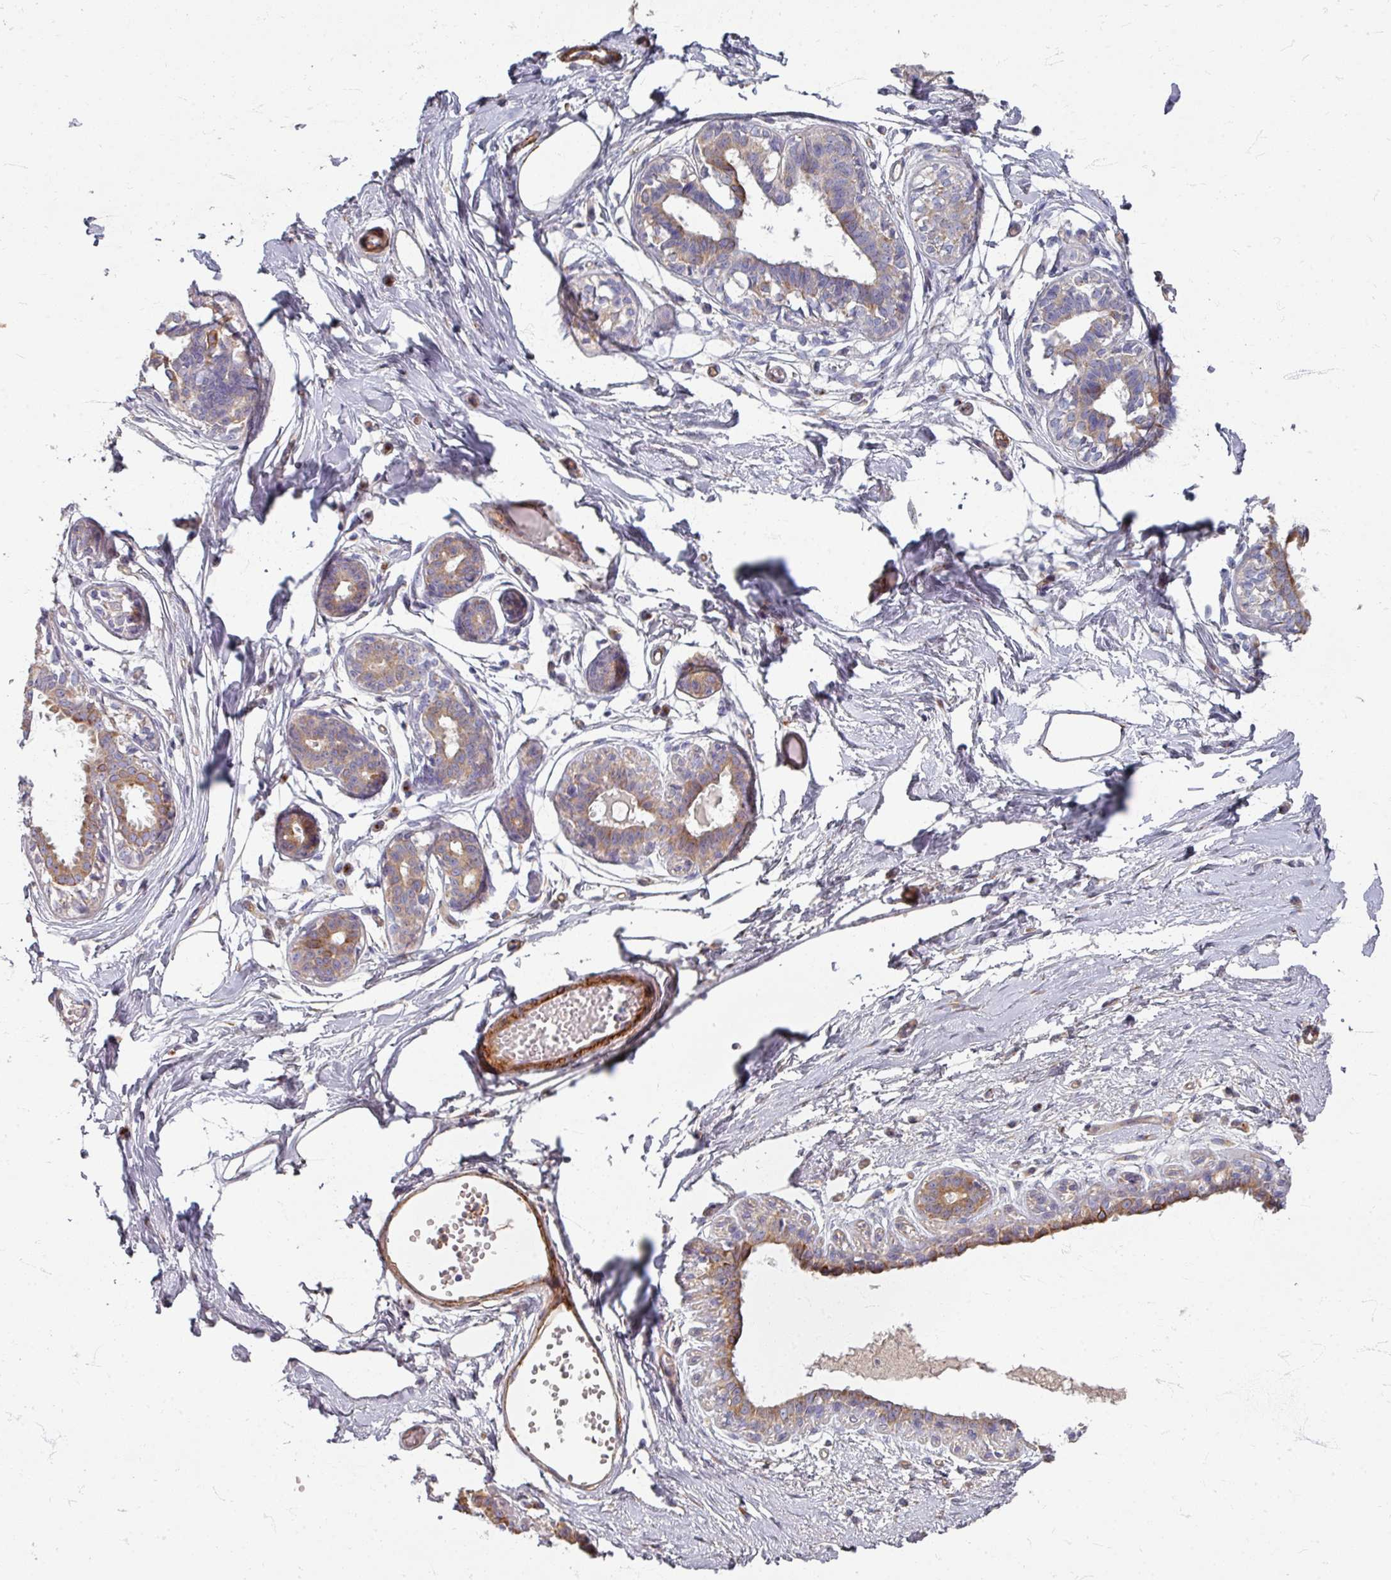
{"staining": {"intensity": "negative", "quantity": "none", "location": "none"}, "tissue": "breast", "cell_type": "Adipocytes", "image_type": "normal", "snomed": [{"axis": "morphology", "description": "Normal tissue, NOS"}, {"axis": "topography", "description": "Breast"}], "caption": "A high-resolution micrograph shows immunohistochemistry (IHC) staining of unremarkable breast, which demonstrates no significant staining in adipocytes.", "gene": "GABARAPL1", "patient": {"sex": "female", "age": 45}}